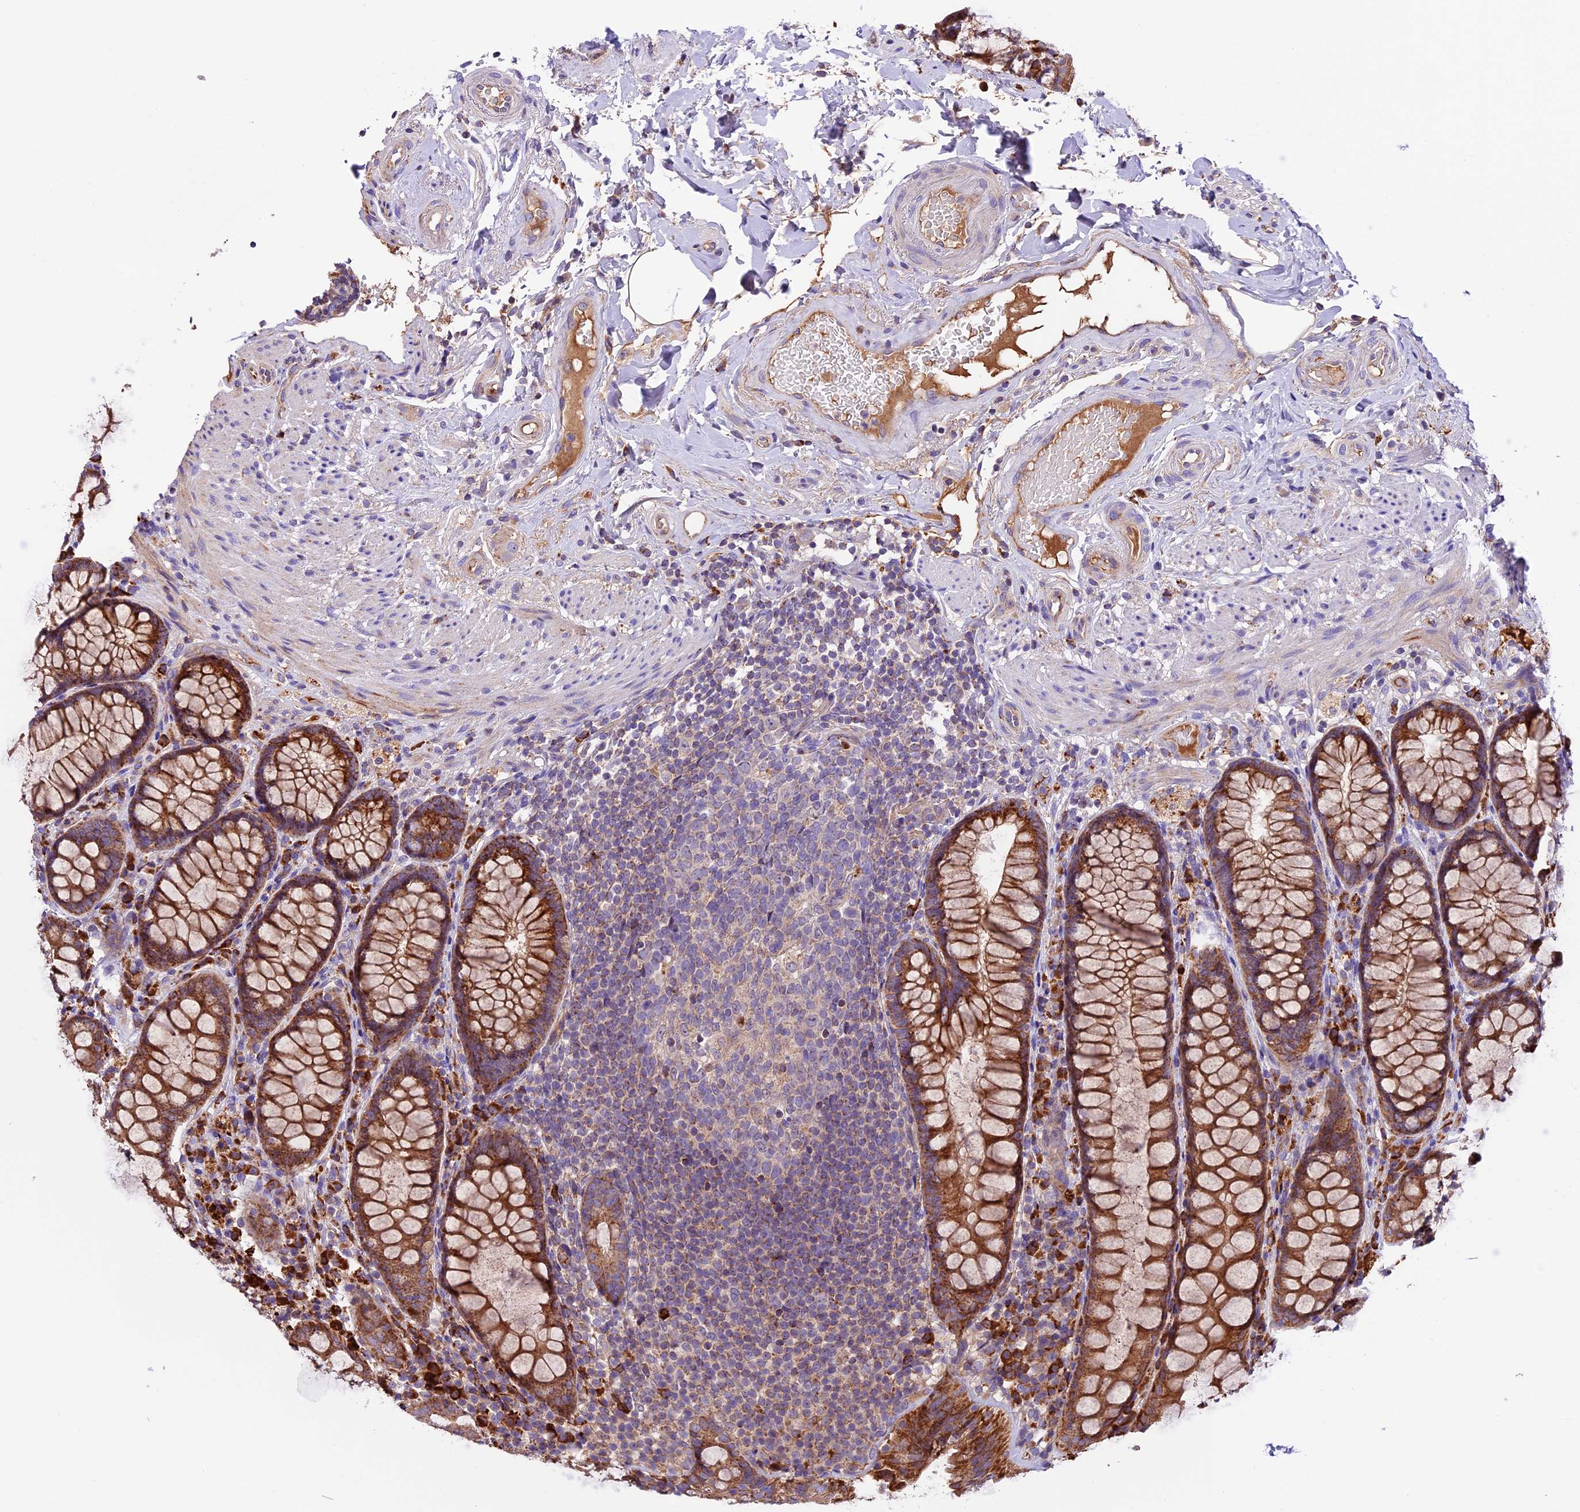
{"staining": {"intensity": "moderate", "quantity": ">75%", "location": "cytoplasmic/membranous"}, "tissue": "rectum", "cell_type": "Glandular cells", "image_type": "normal", "snomed": [{"axis": "morphology", "description": "Normal tissue, NOS"}, {"axis": "topography", "description": "Rectum"}], "caption": "Protein expression analysis of benign rectum displays moderate cytoplasmic/membranous positivity in about >75% of glandular cells. (DAB IHC with brightfield microscopy, high magnification).", "gene": "METTL22", "patient": {"sex": "male", "age": 83}}